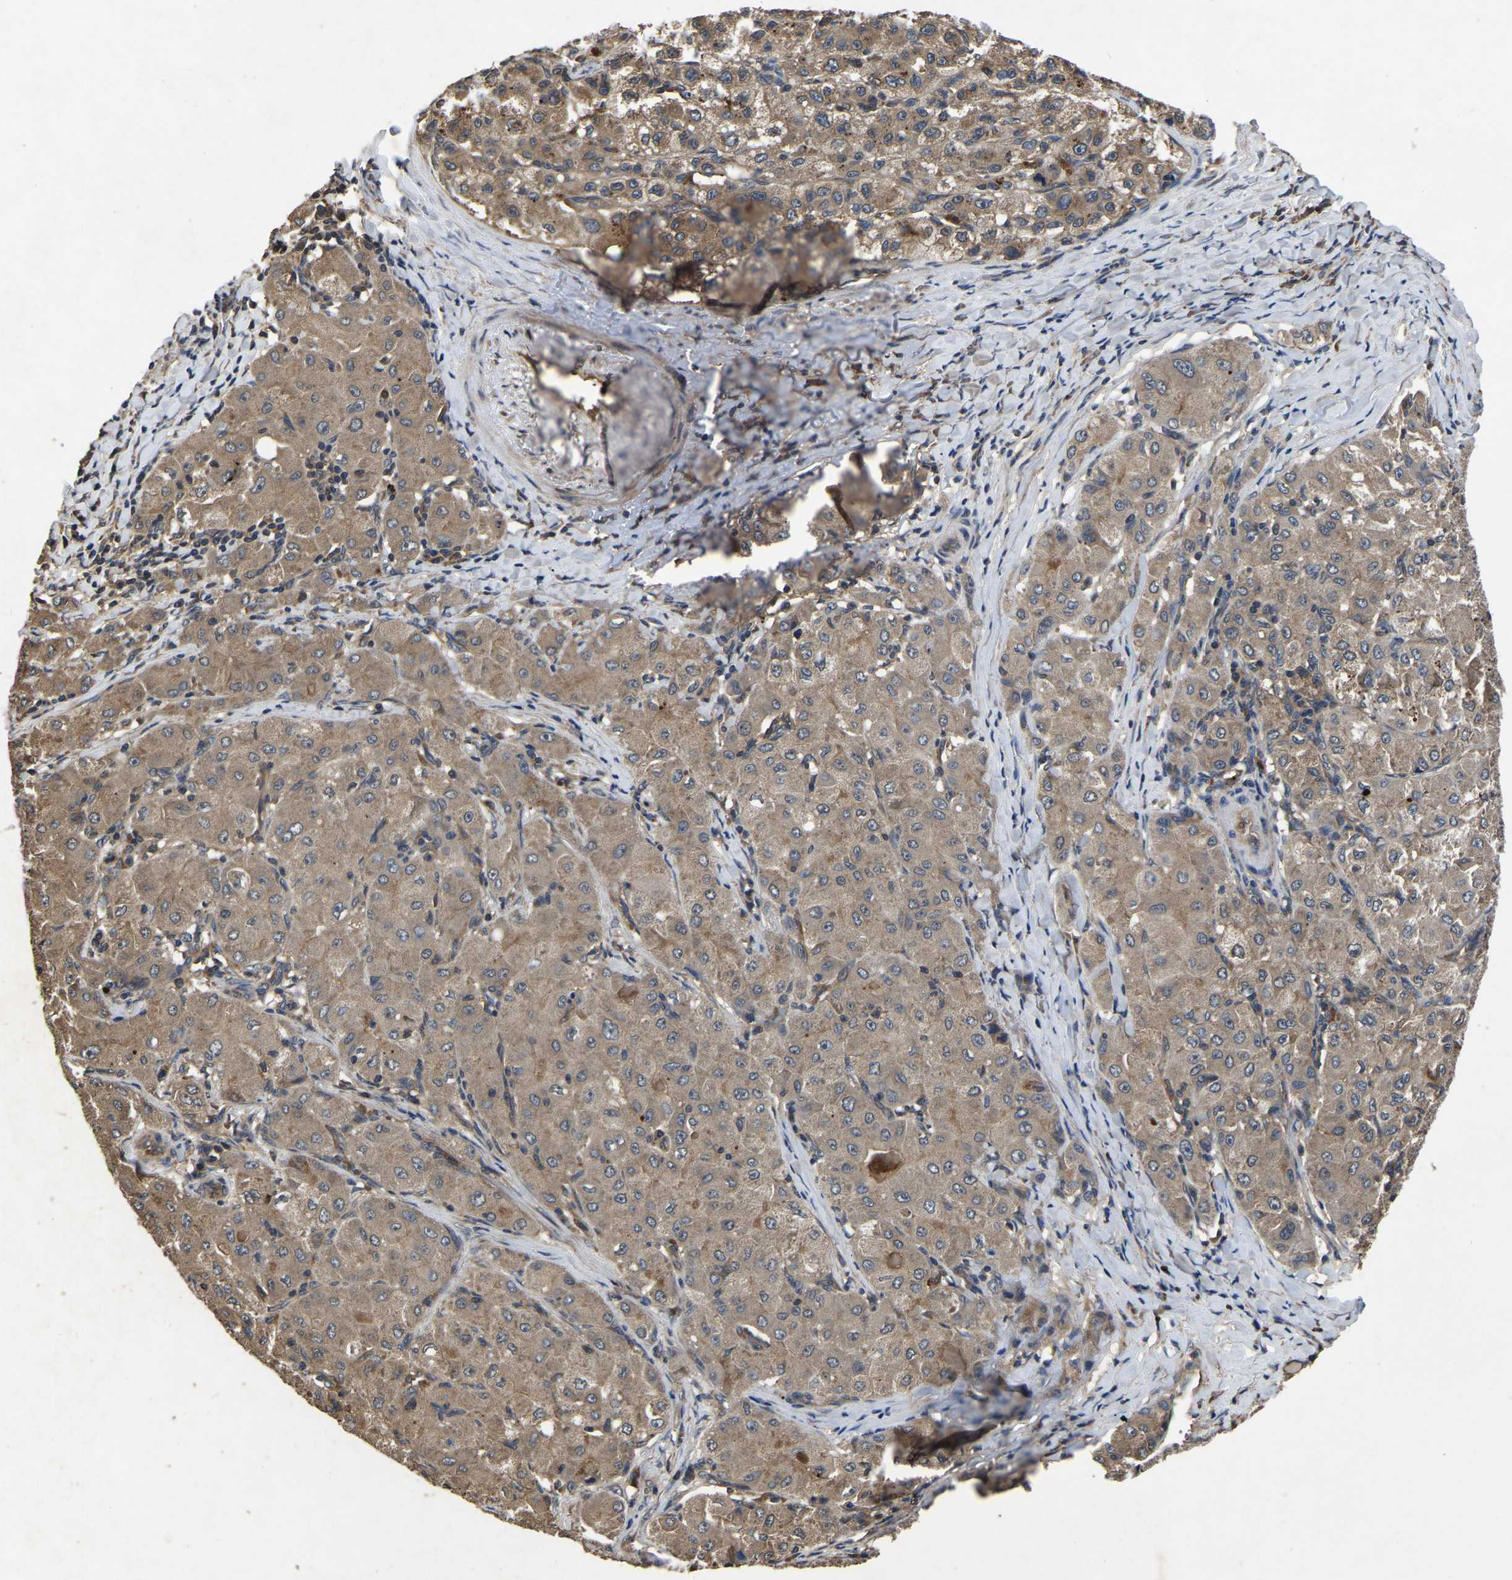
{"staining": {"intensity": "moderate", "quantity": ">75%", "location": "cytoplasmic/membranous"}, "tissue": "liver cancer", "cell_type": "Tumor cells", "image_type": "cancer", "snomed": [{"axis": "morphology", "description": "Carcinoma, Hepatocellular, NOS"}, {"axis": "topography", "description": "Liver"}], "caption": "IHC of human liver cancer (hepatocellular carcinoma) displays medium levels of moderate cytoplasmic/membranous expression in about >75% of tumor cells. (DAB IHC, brown staining for protein, blue staining for nuclei).", "gene": "CRYZL1", "patient": {"sex": "male", "age": 80}}